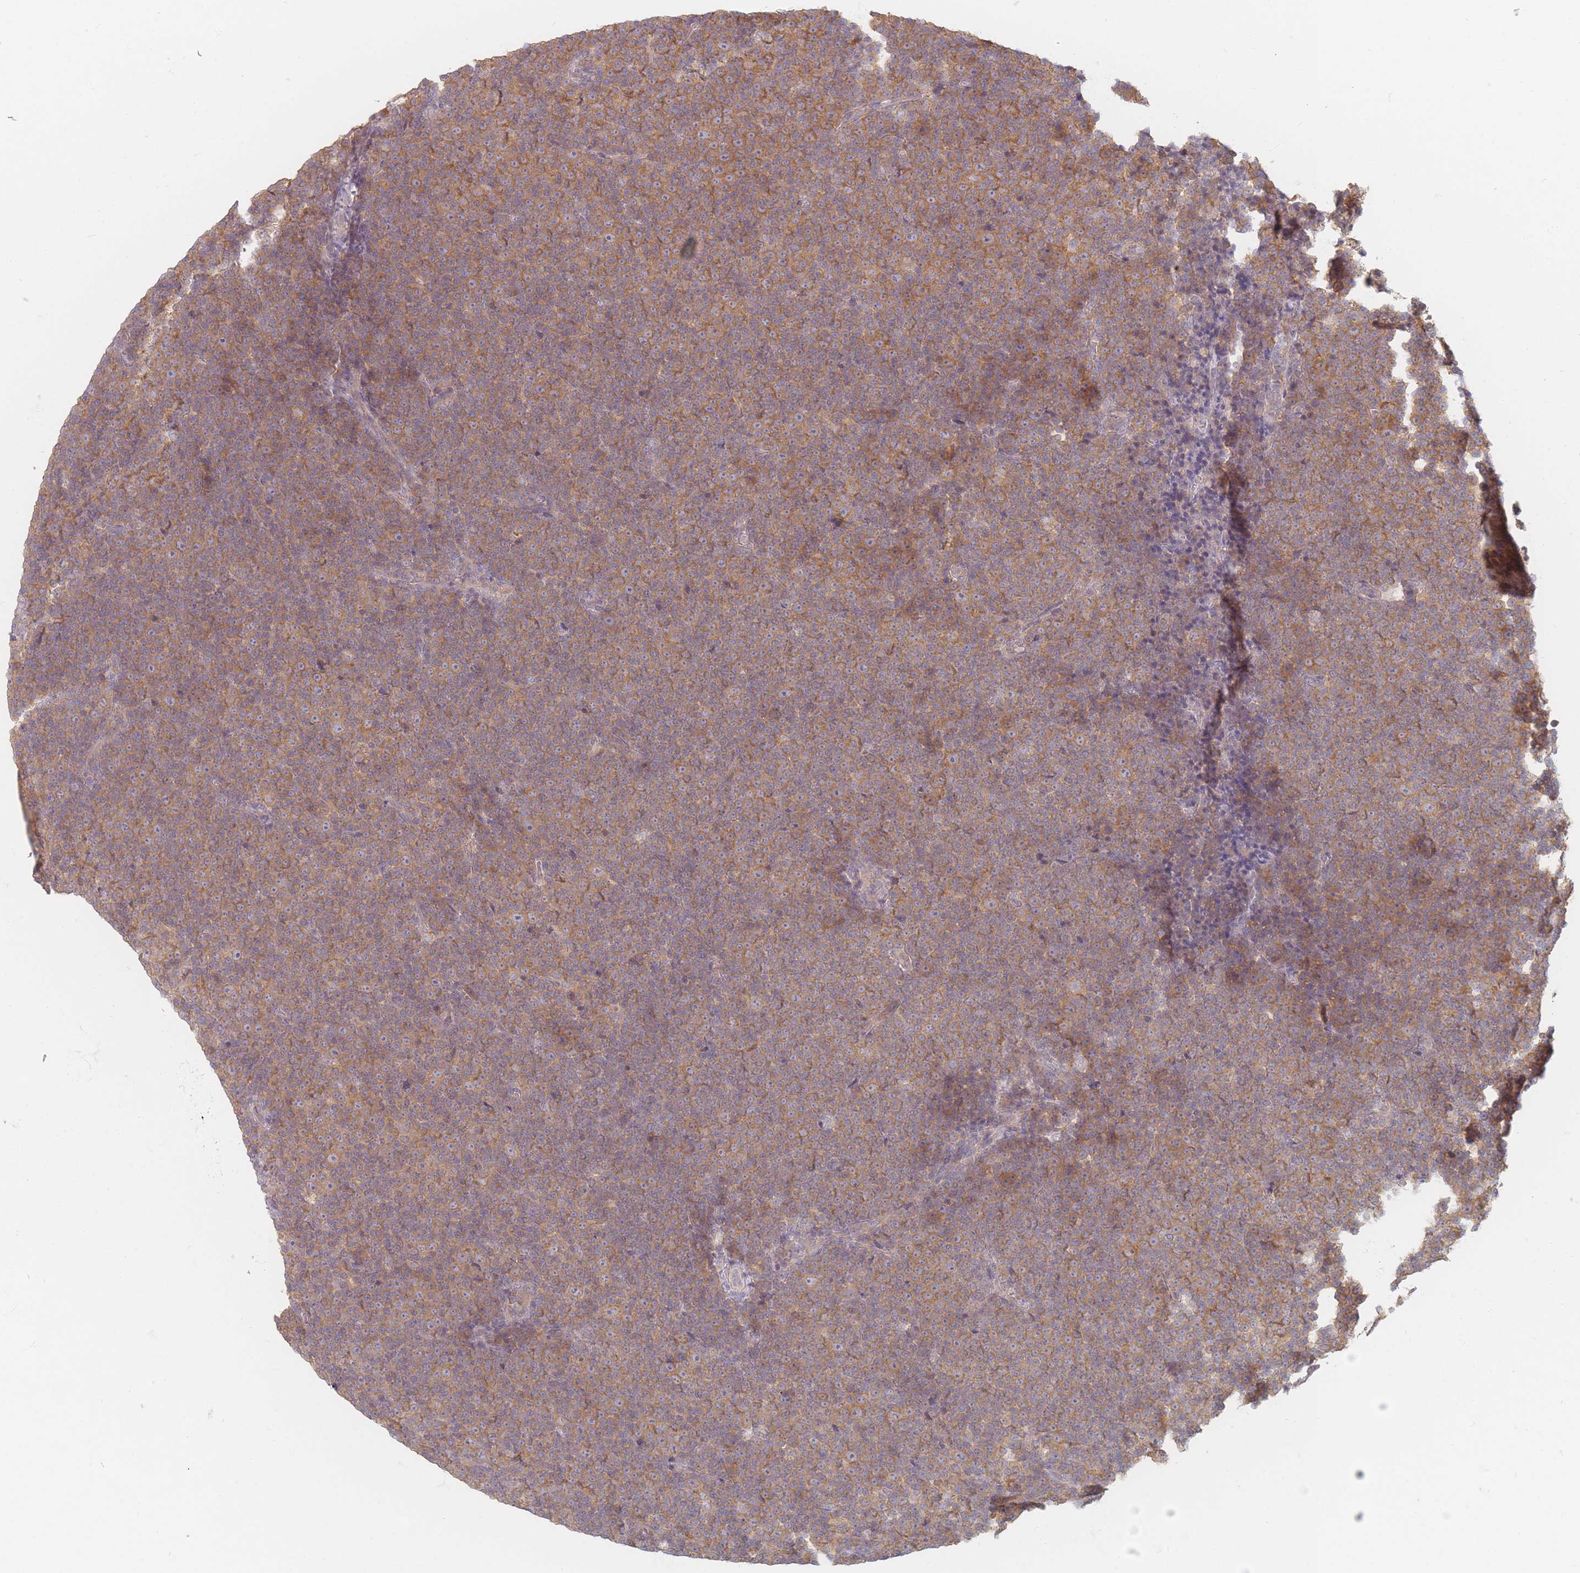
{"staining": {"intensity": "moderate", "quantity": ">75%", "location": "cytoplasmic/membranous"}, "tissue": "lymphoma", "cell_type": "Tumor cells", "image_type": "cancer", "snomed": [{"axis": "morphology", "description": "Malignant lymphoma, non-Hodgkin's type, Low grade"}, {"axis": "topography", "description": "Lymph node"}], "caption": "Moderate cytoplasmic/membranous positivity is present in about >75% of tumor cells in lymphoma.", "gene": "SLC35F3", "patient": {"sex": "female", "age": 67}}